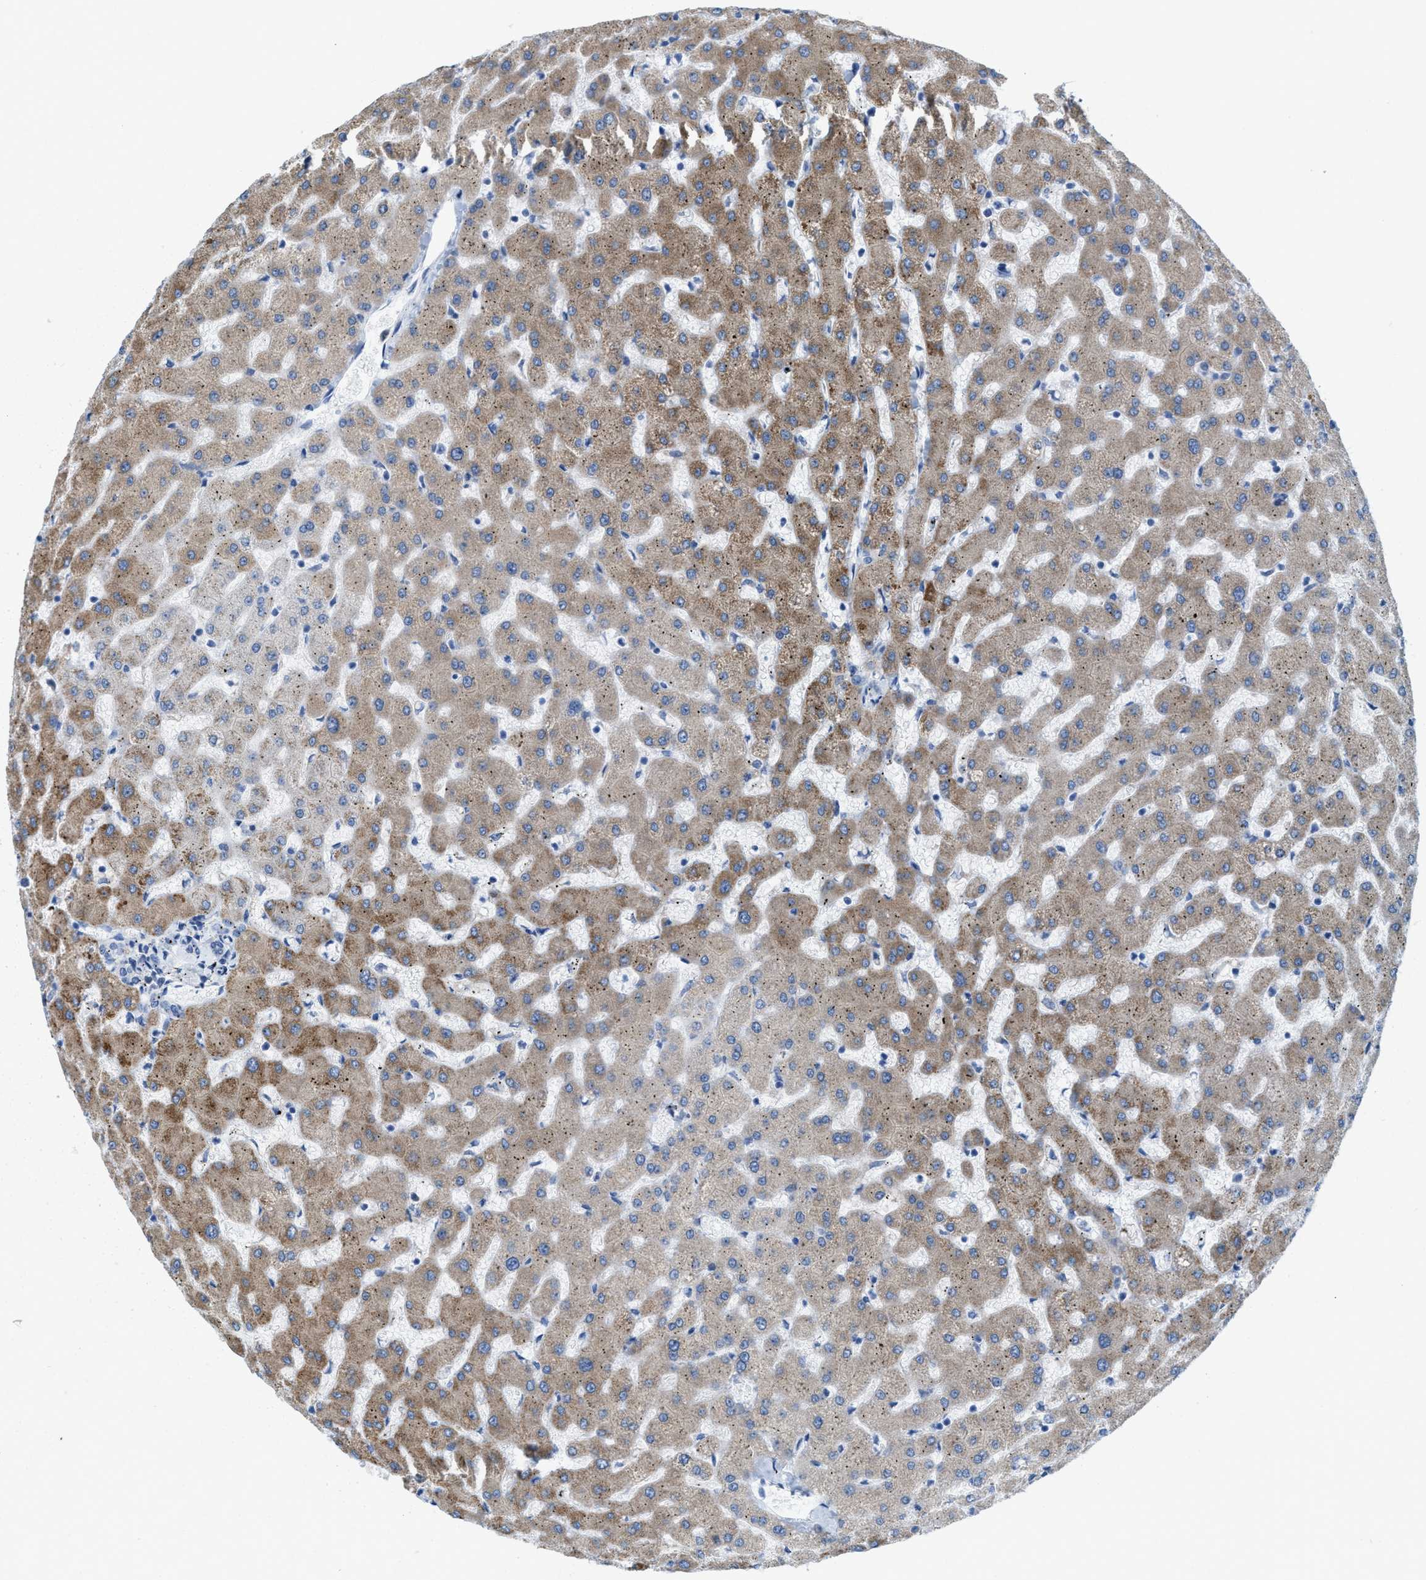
{"staining": {"intensity": "negative", "quantity": "none", "location": "none"}, "tissue": "liver", "cell_type": "Cholangiocytes", "image_type": "normal", "snomed": [{"axis": "morphology", "description": "Normal tissue, NOS"}, {"axis": "topography", "description": "Liver"}], "caption": "Protein analysis of normal liver reveals no significant staining in cholangiocytes. (DAB immunohistochemistry with hematoxylin counter stain).", "gene": "KIFC3", "patient": {"sex": "female", "age": 63}}